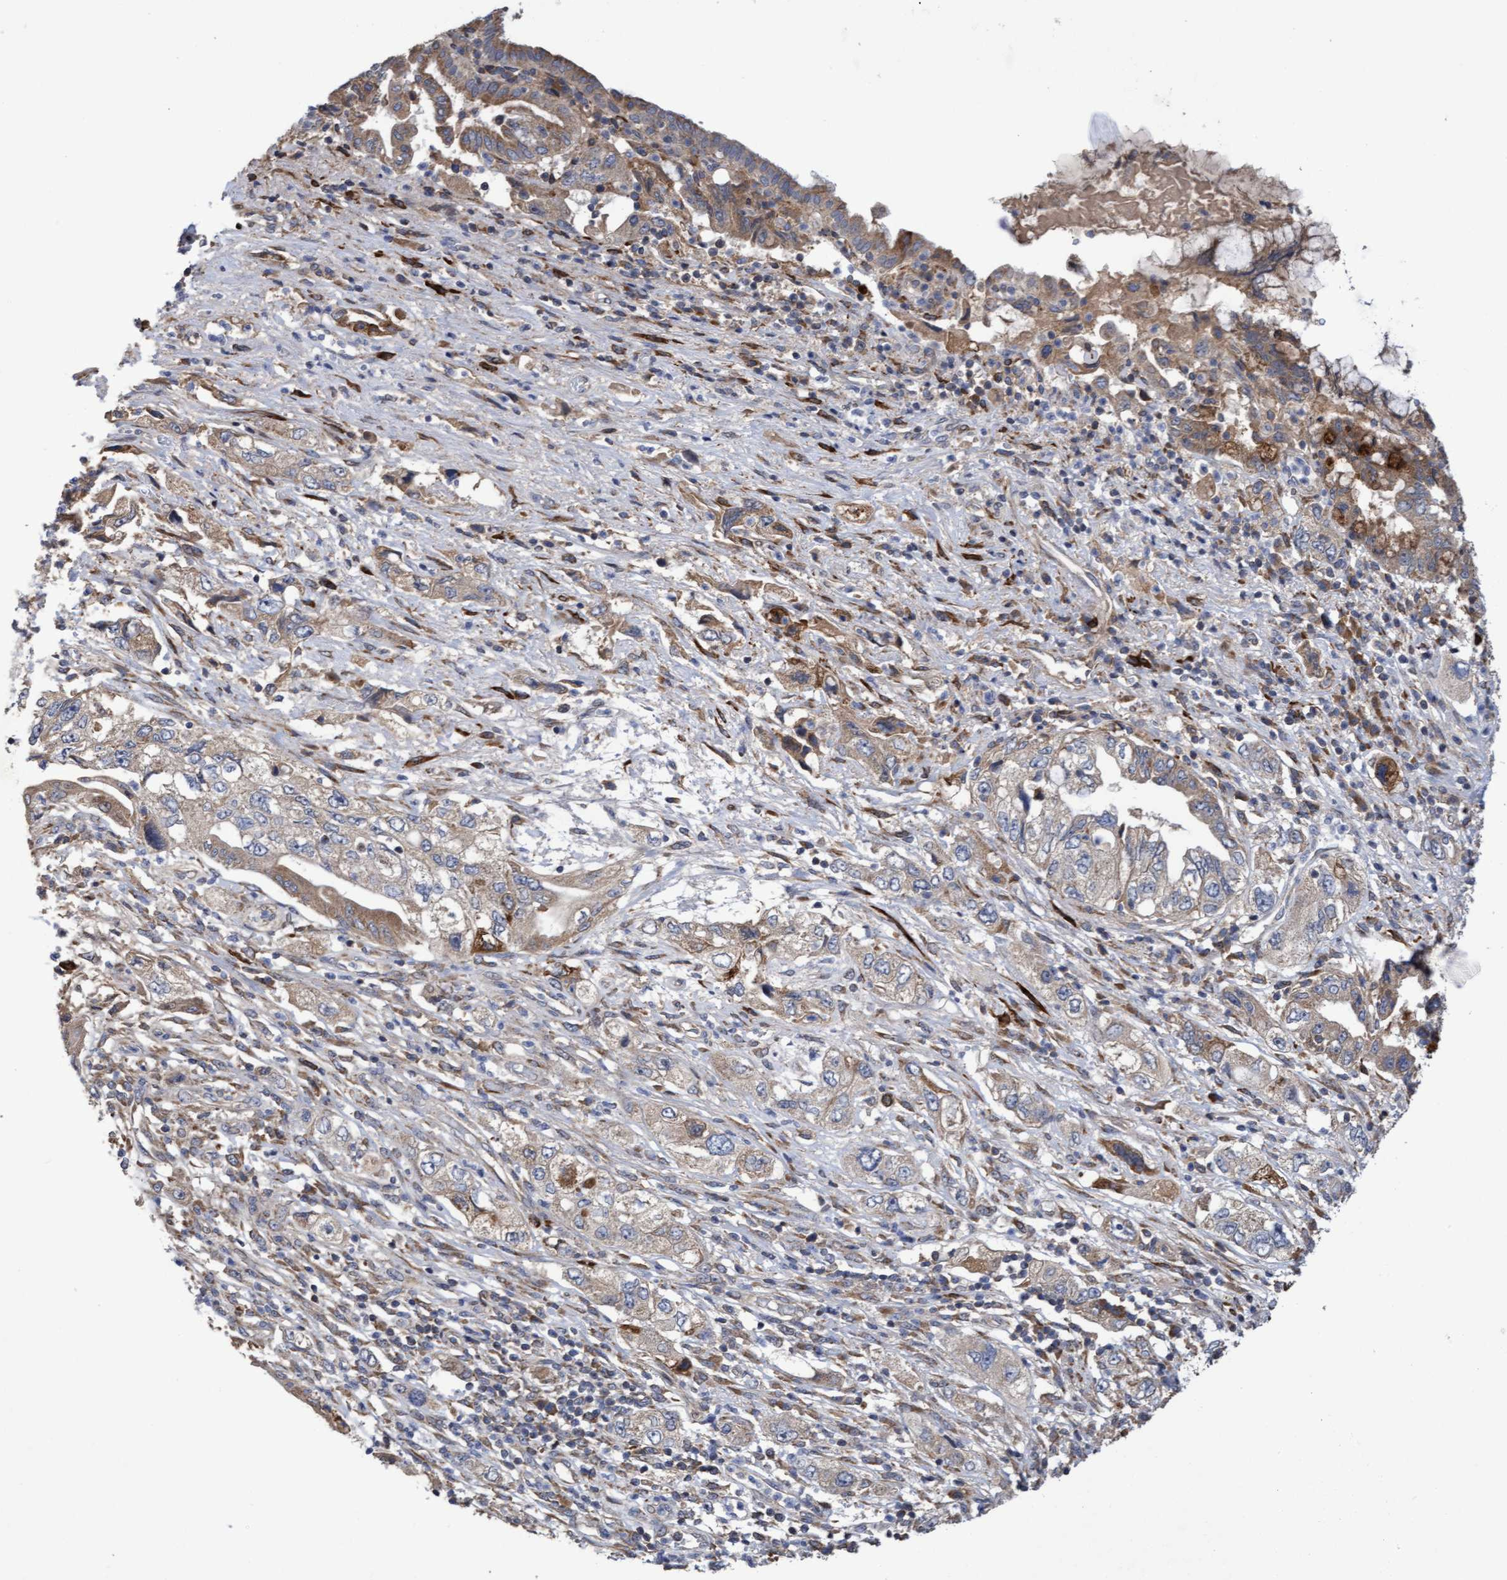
{"staining": {"intensity": "weak", "quantity": ">75%", "location": "cytoplasmic/membranous"}, "tissue": "pancreatic cancer", "cell_type": "Tumor cells", "image_type": "cancer", "snomed": [{"axis": "morphology", "description": "Adenocarcinoma, NOS"}, {"axis": "topography", "description": "Pancreas"}], "caption": "Tumor cells demonstrate weak cytoplasmic/membranous expression in approximately >75% of cells in pancreatic cancer. The protein is shown in brown color, while the nuclei are stained blue.", "gene": "ELP5", "patient": {"sex": "female", "age": 73}}